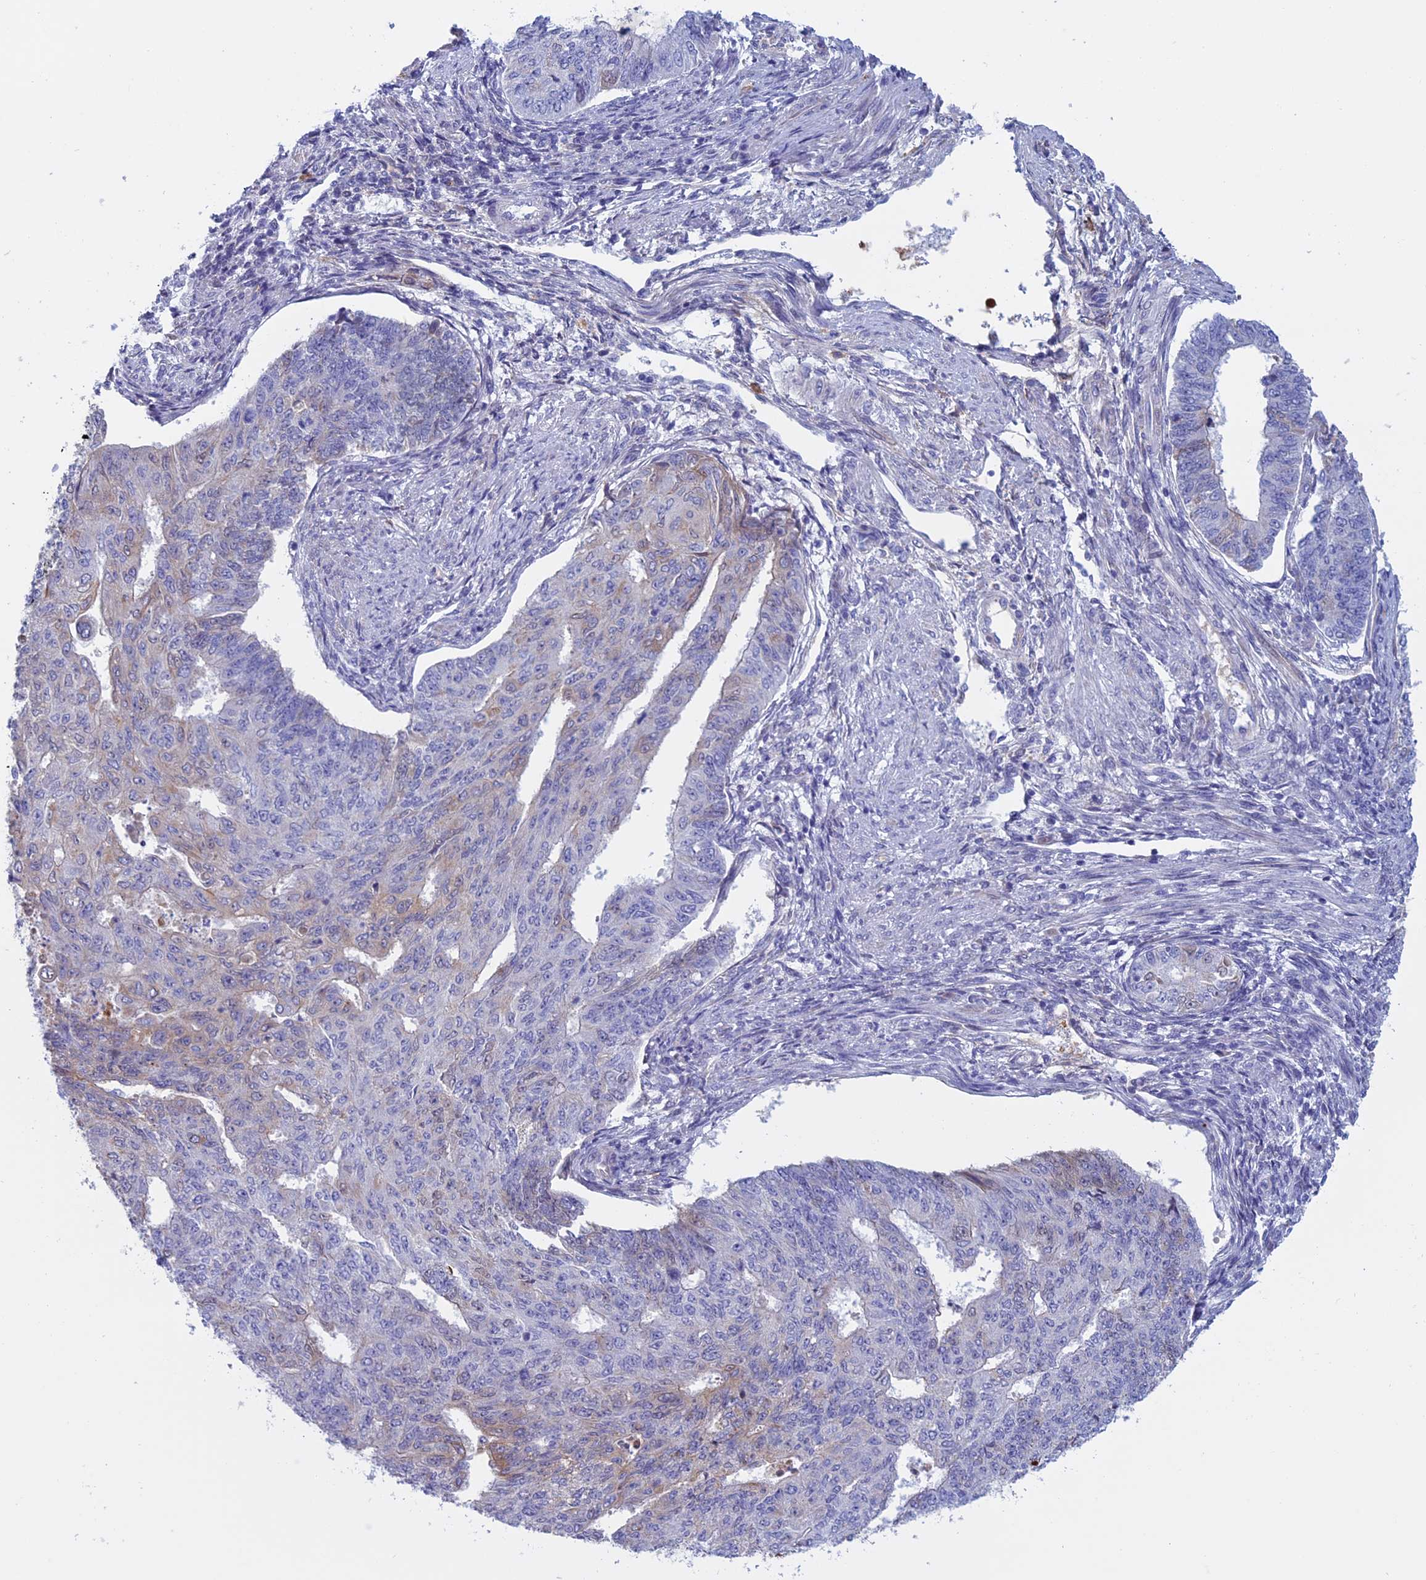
{"staining": {"intensity": "weak", "quantity": "<25%", "location": "cytoplasmic/membranous"}, "tissue": "endometrial cancer", "cell_type": "Tumor cells", "image_type": "cancer", "snomed": [{"axis": "morphology", "description": "Adenocarcinoma, NOS"}, {"axis": "topography", "description": "Endometrium"}], "caption": "Immunohistochemistry (IHC) photomicrograph of human endometrial adenocarcinoma stained for a protein (brown), which displays no positivity in tumor cells. (DAB (3,3'-diaminobenzidine) immunohistochemistry, high magnification).", "gene": "ANGPTL2", "patient": {"sex": "female", "age": 32}}